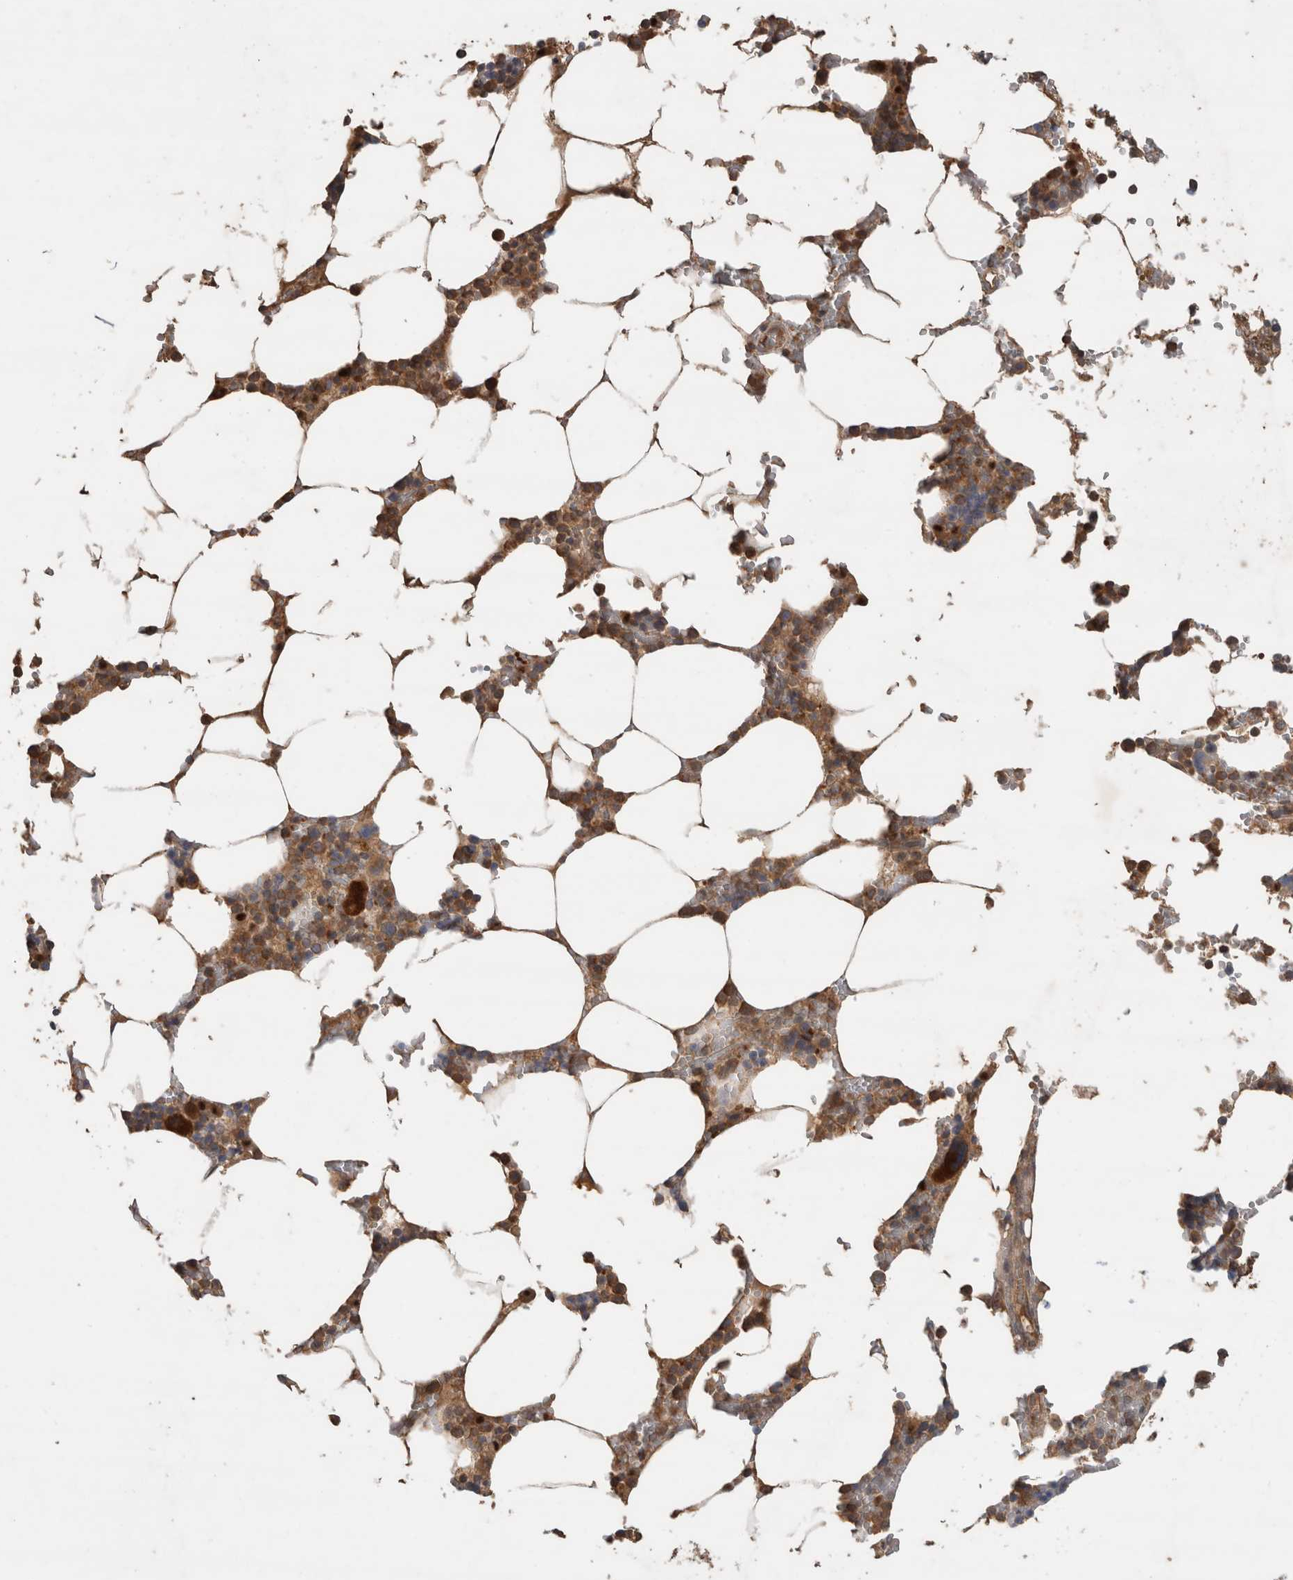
{"staining": {"intensity": "moderate", "quantity": "25%-75%", "location": "cytoplasmic/membranous"}, "tissue": "bone marrow", "cell_type": "Hematopoietic cells", "image_type": "normal", "snomed": [{"axis": "morphology", "description": "Normal tissue, NOS"}, {"axis": "topography", "description": "Bone marrow"}], "caption": "Protein staining by immunohistochemistry (IHC) exhibits moderate cytoplasmic/membranous staining in about 25%-75% of hematopoietic cells in benign bone marrow.", "gene": "OTUD7B", "patient": {"sex": "male", "age": 70}}